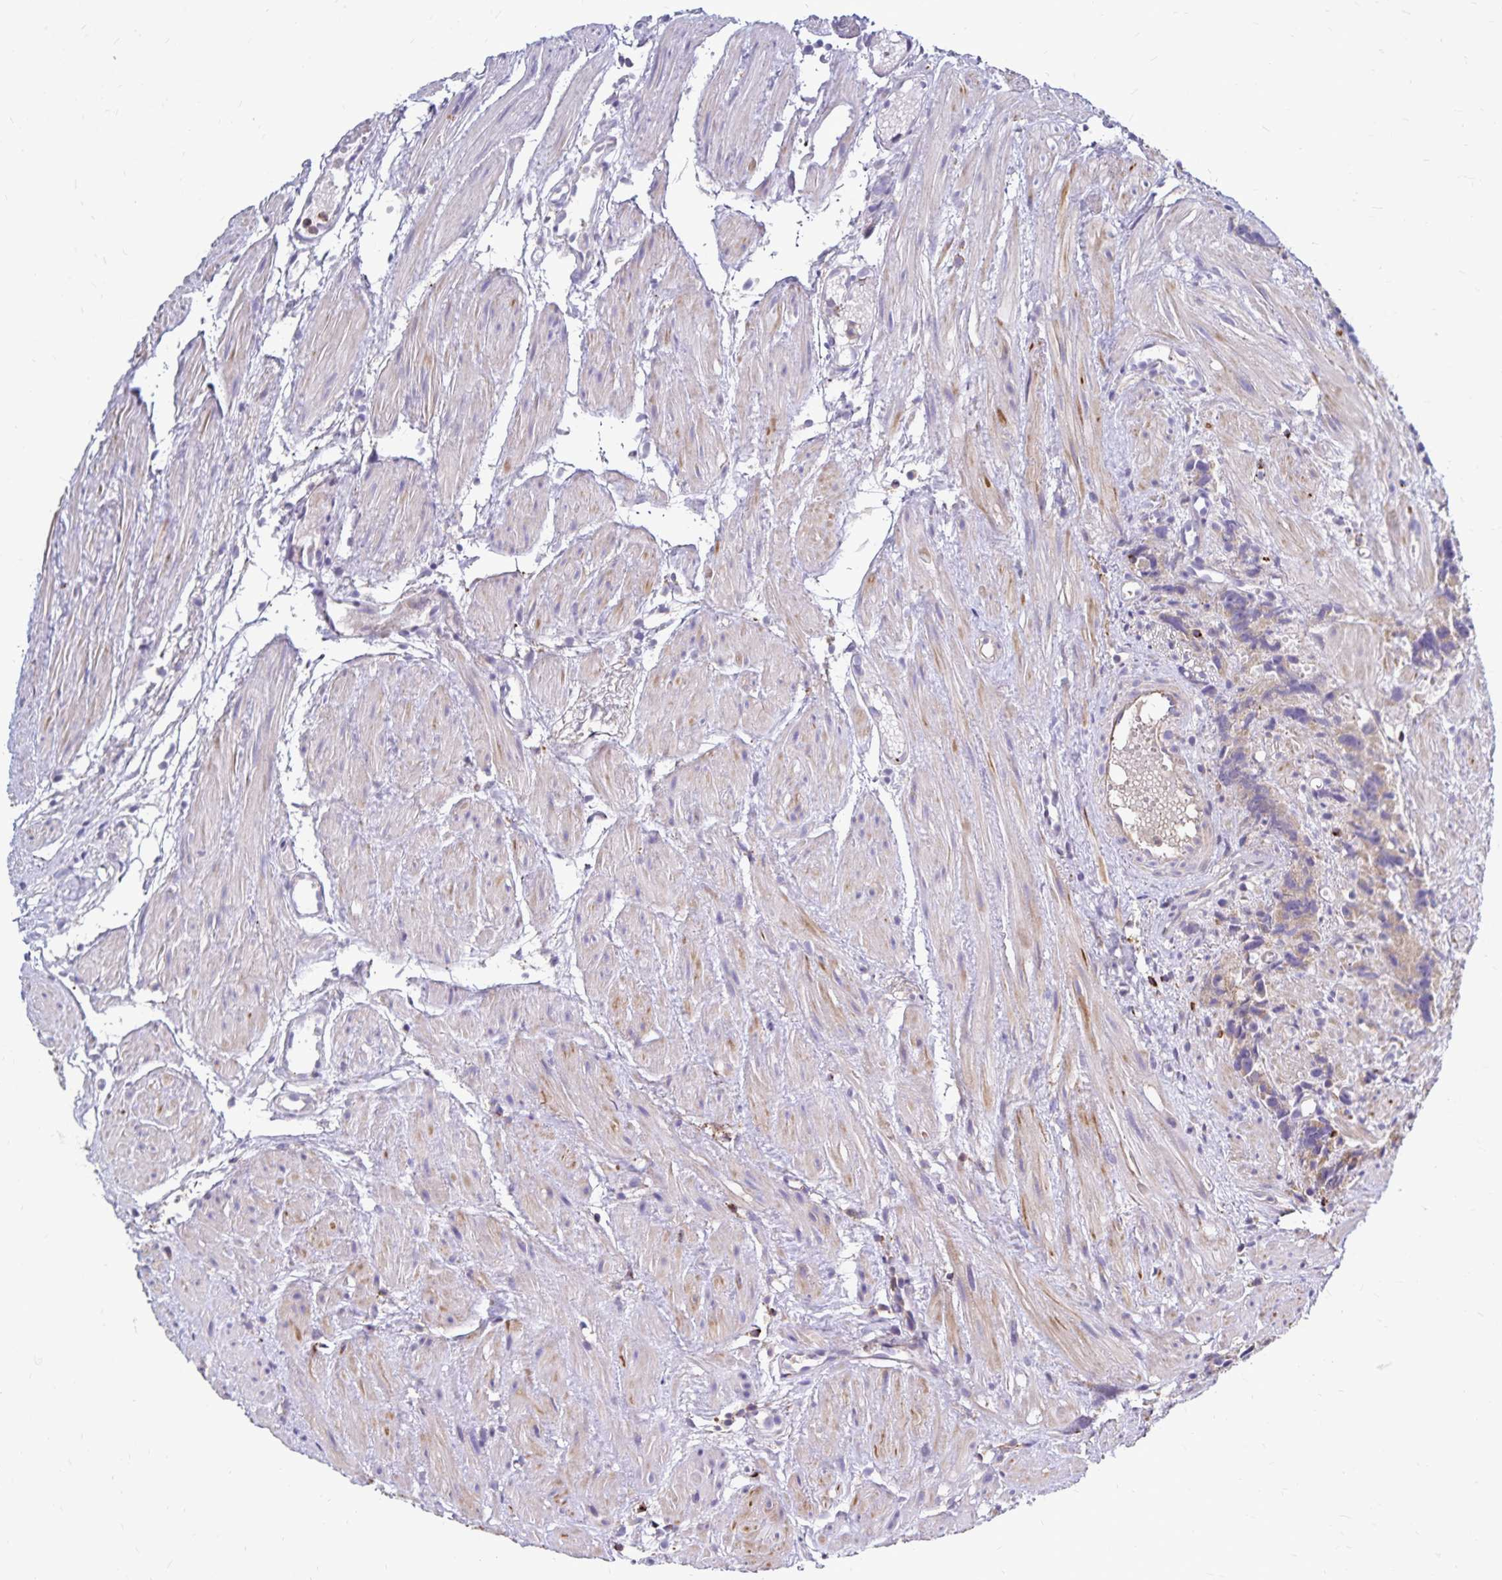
{"staining": {"intensity": "weak", "quantity": "<25%", "location": "cytoplasmic/membranous"}, "tissue": "prostate cancer", "cell_type": "Tumor cells", "image_type": "cancer", "snomed": [{"axis": "morphology", "description": "Adenocarcinoma, High grade"}, {"axis": "topography", "description": "Prostate"}], "caption": "Histopathology image shows no significant protein staining in tumor cells of prostate cancer. (DAB (3,3'-diaminobenzidine) immunohistochemistry with hematoxylin counter stain).", "gene": "NAGPA", "patient": {"sex": "male", "age": 68}}